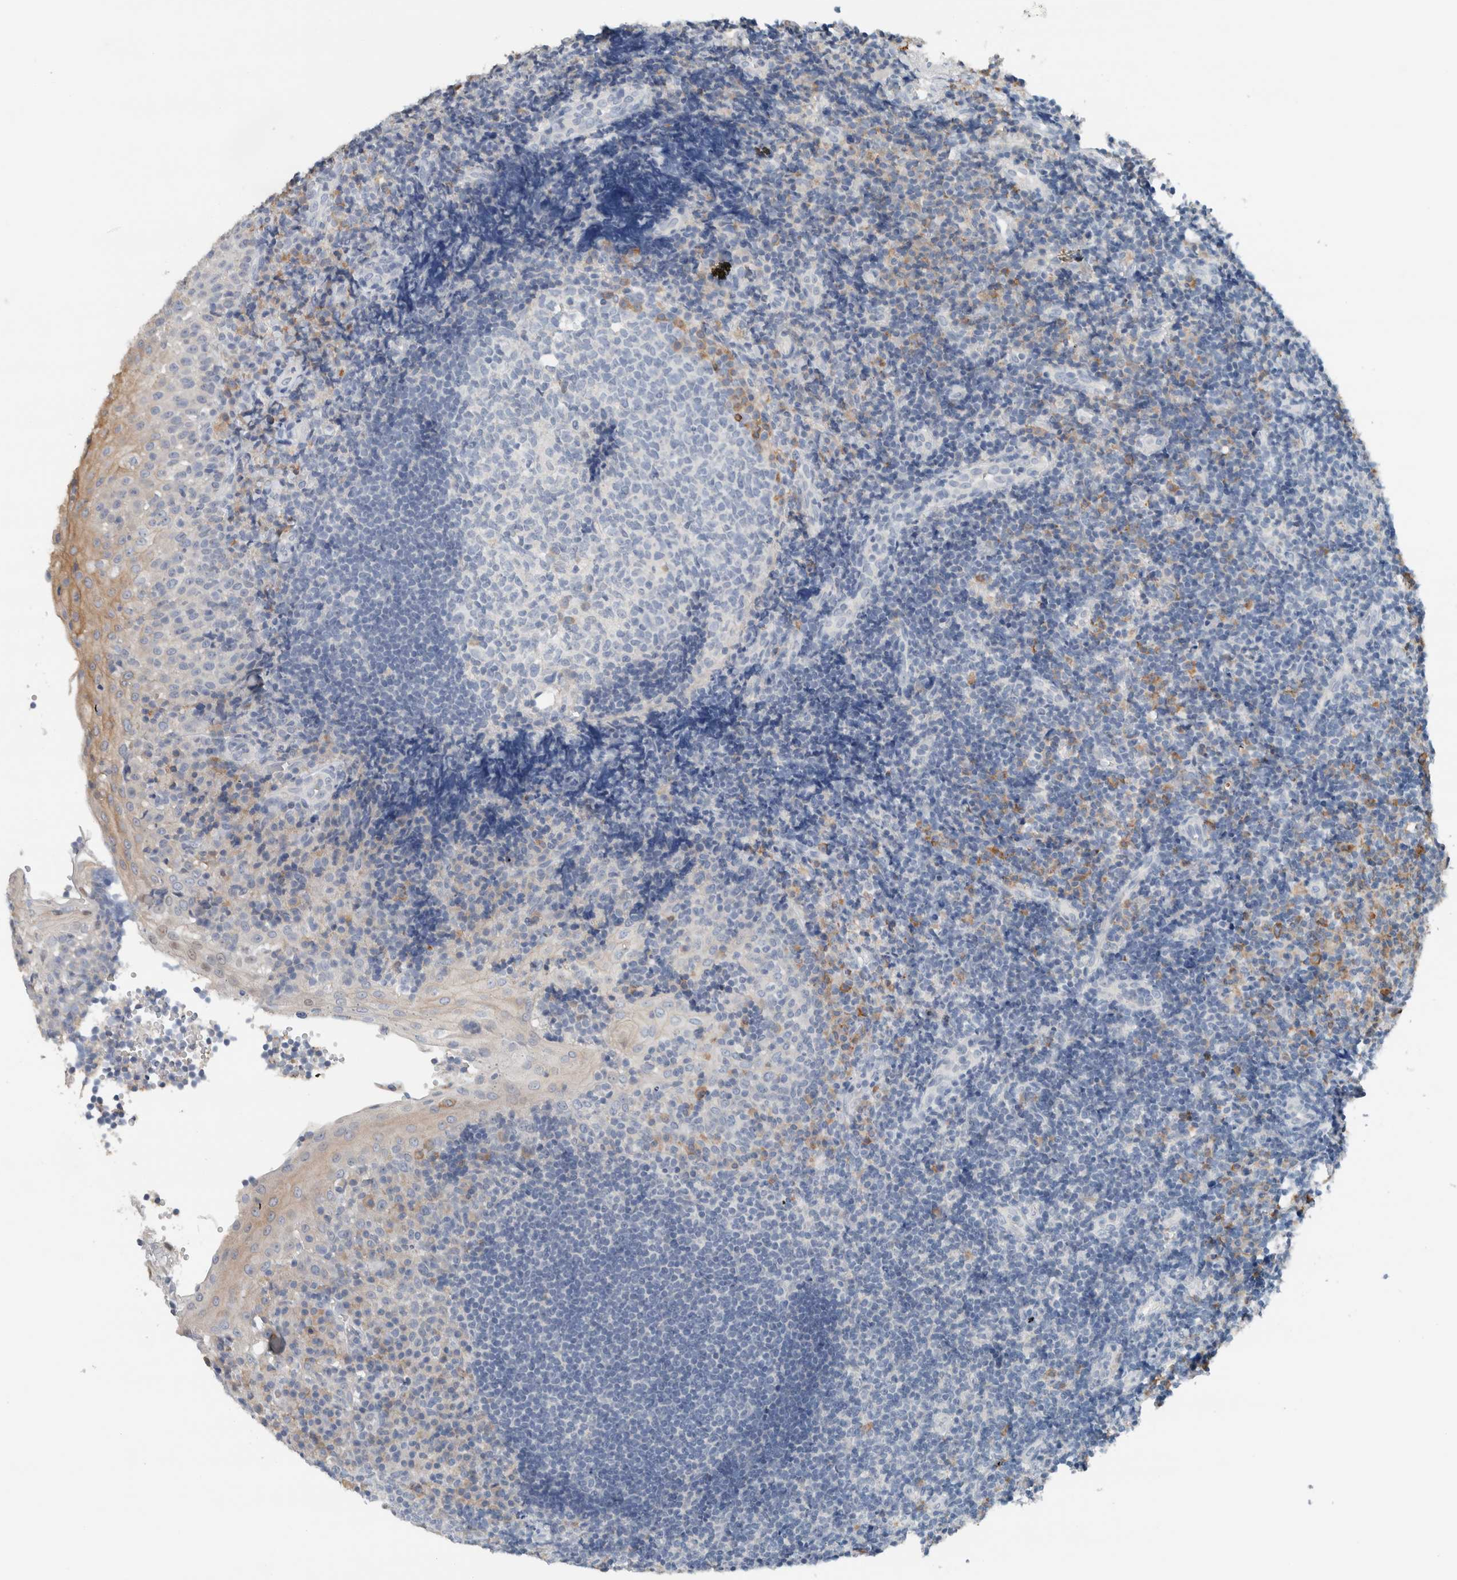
{"staining": {"intensity": "negative", "quantity": "none", "location": "none"}, "tissue": "tonsil", "cell_type": "Germinal center cells", "image_type": "normal", "snomed": [{"axis": "morphology", "description": "Normal tissue, NOS"}, {"axis": "topography", "description": "Tonsil"}], "caption": "This is a micrograph of IHC staining of normal tonsil, which shows no staining in germinal center cells. (DAB immunohistochemistry, high magnification).", "gene": "DUOX1", "patient": {"sex": "female", "age": 40}}